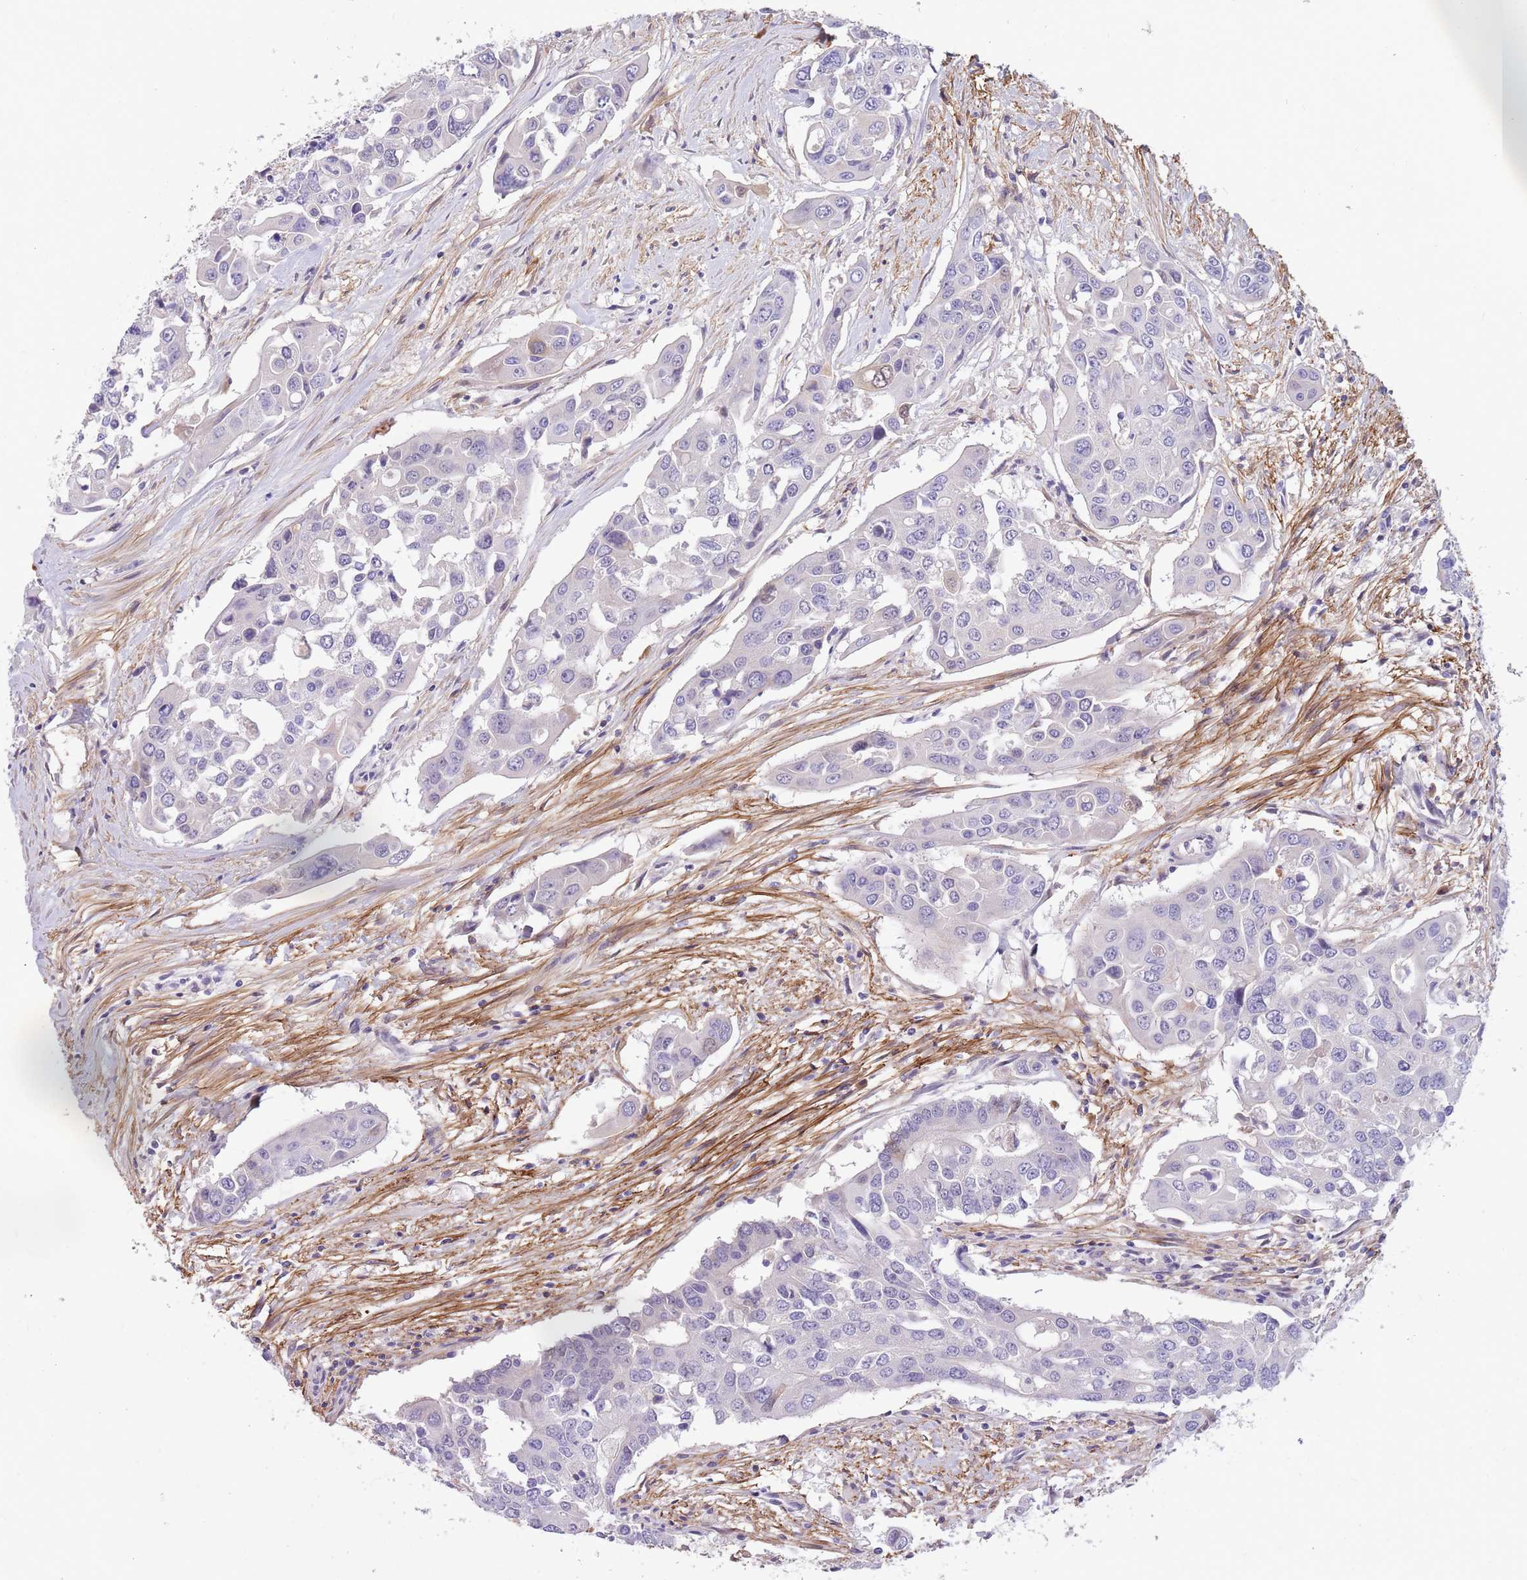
{"staining": {"intensity": "negative", "quantity": "none", "location": "none"}, "tissue": "colorectal cancer", "cell_type": "Tumor cells", "image_type": "cancer", "snomed": [{"axis": "morphology", "description": "Adenocarcinoma, NOS"}, {"axis": "topography", "description": "Colon"}], "caption": "There is no significant expression in tumor cells of colorectal cancer (adenocarcinoma).", "gene": "LEPROTL1", "patient": {"sex": "male", "age": 77}}